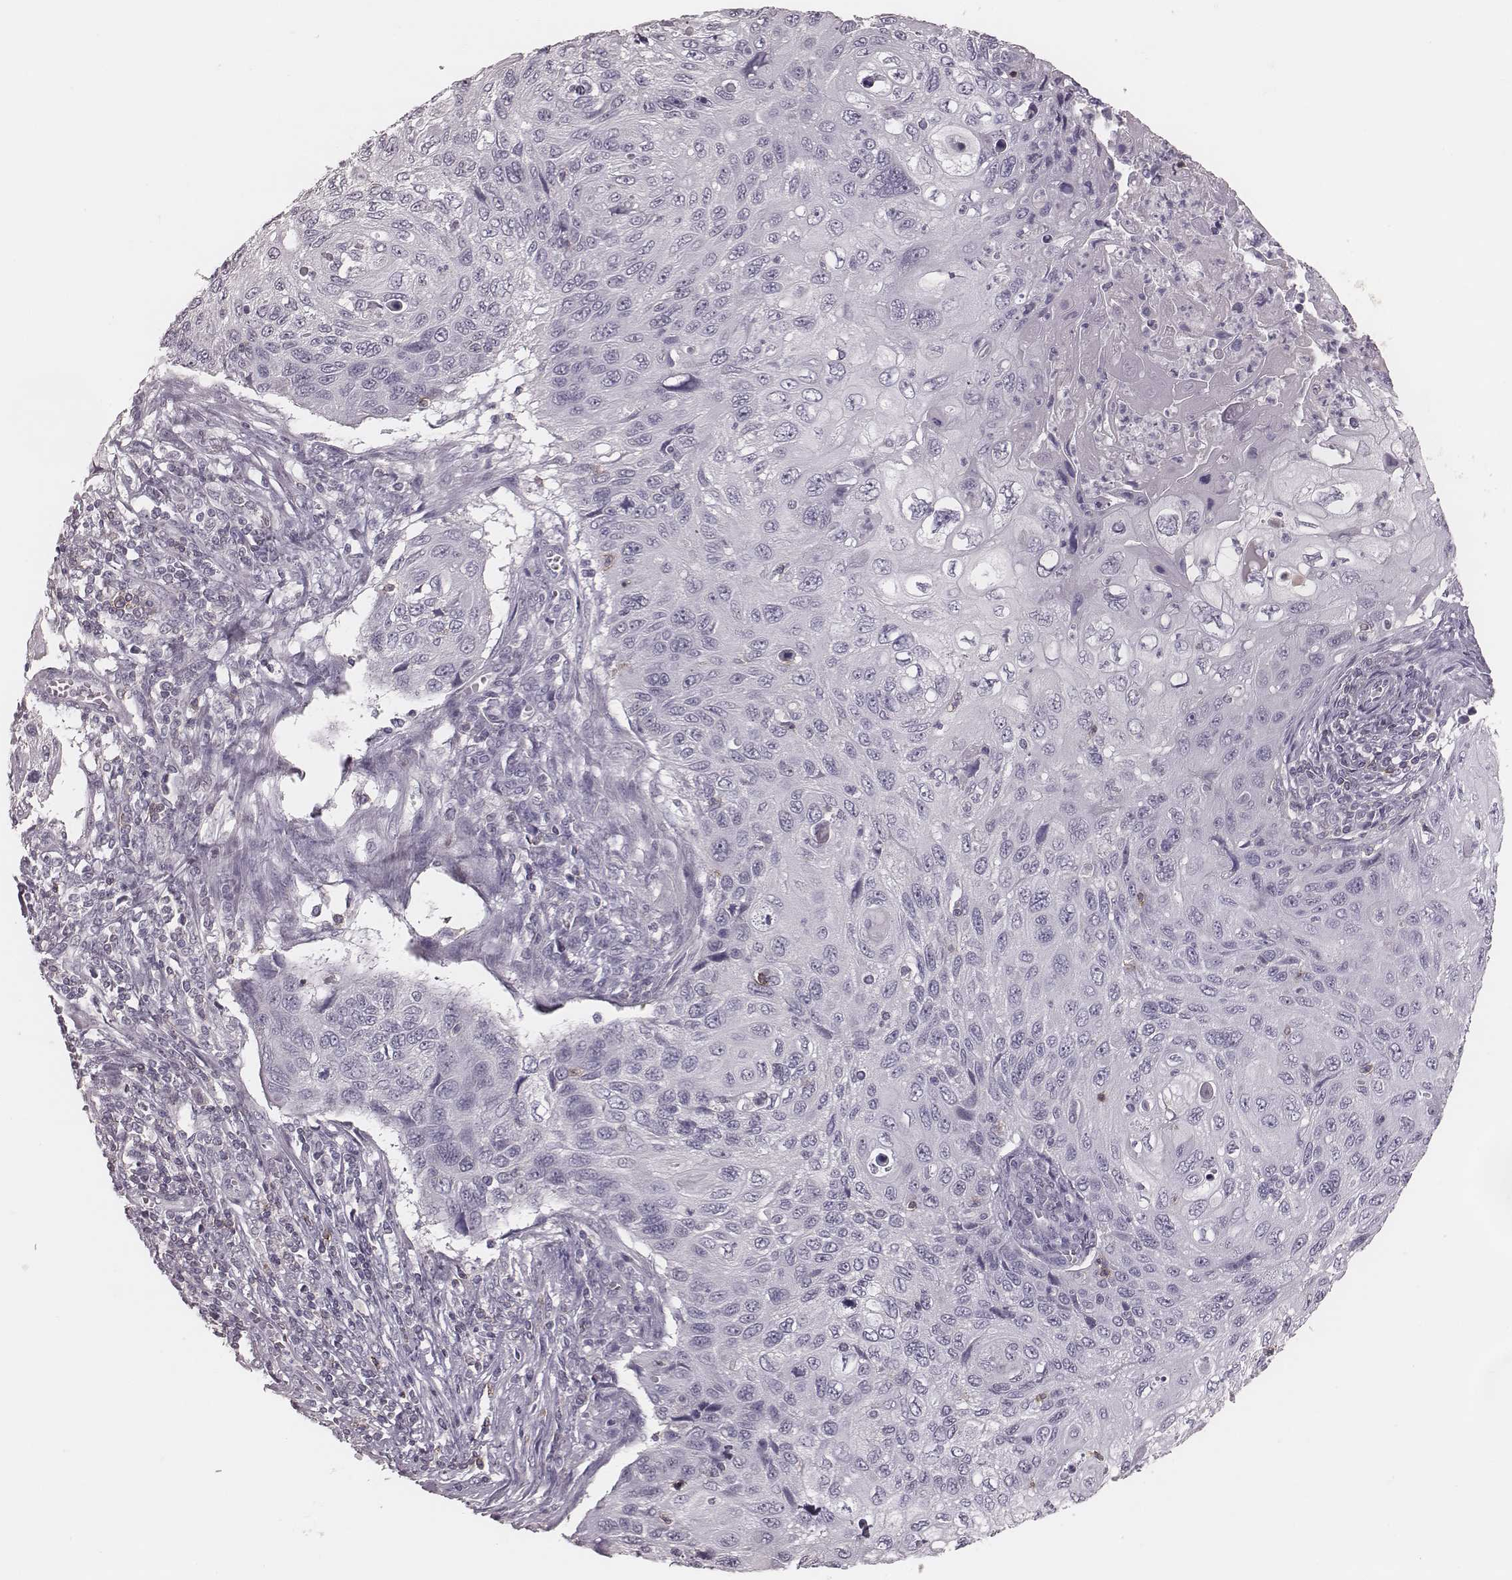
{"staining": {"intensity": "negative", "quantity": "none", "location": "none"}, "tissue": "cervical cancer", "cell_type": "Tumor cells", "image_type": "cancer", "snomed": [{"axis": "morphology", "description": "Squamous cell carcinoma, NOS"}, {"axis": "topography", "description": "Cervix"}], "caption": "Immunohistochemistry photomicrograph of neoplastic tissue: cervical squamous cell carcinoma stained with DAB (3,3'-diaminobenzidine) reveals no significant protein positivity in tumor cells.", "gene": "PDCD1", "patient": {"sex": "female", "age": 70}}